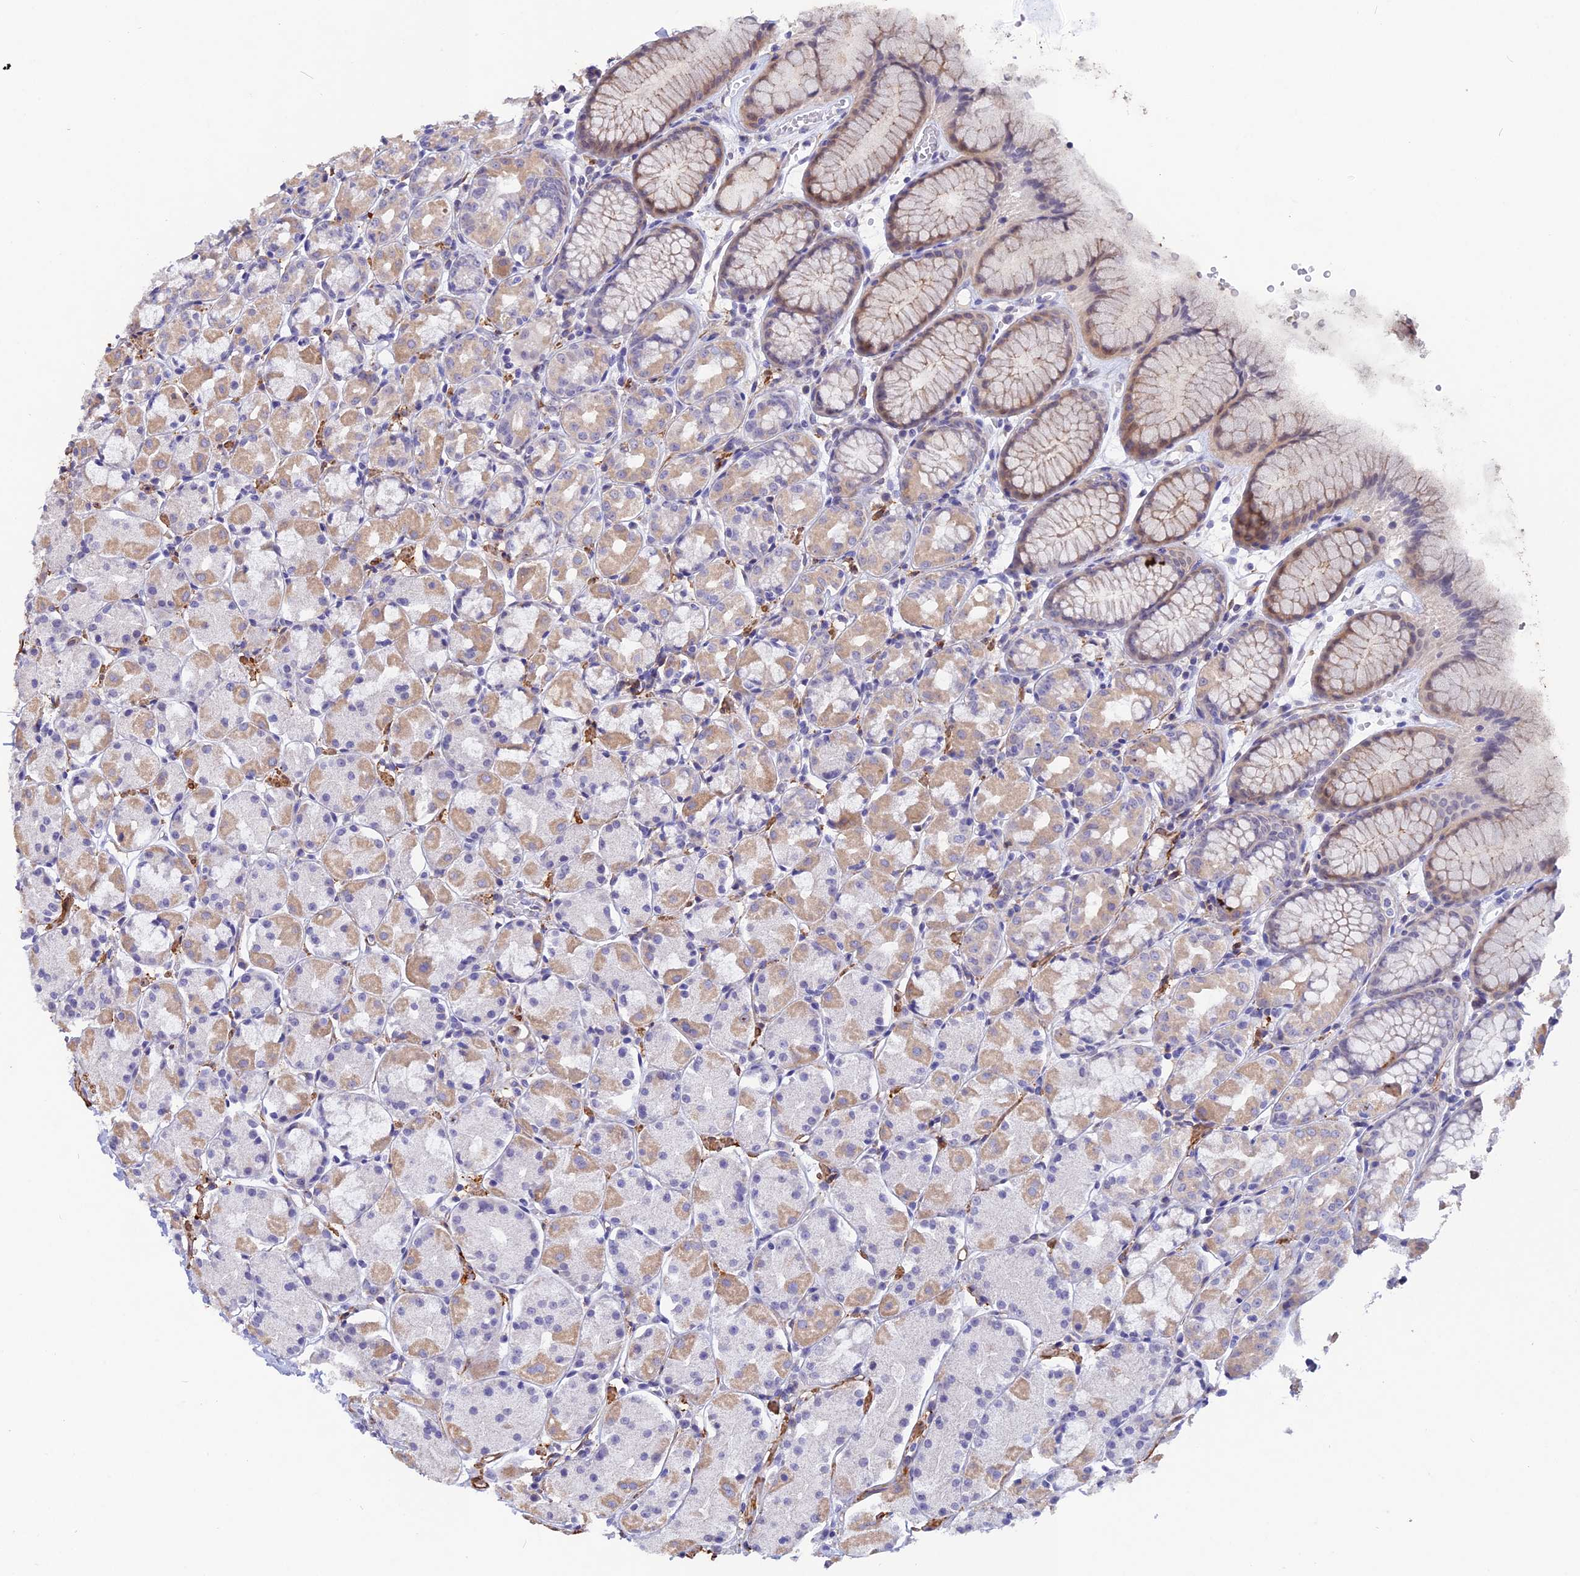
{"staining": {"intensity": "moderate", "quantity": "<25%", "location": "cytoplasmic/membranous"}, "tissue": "stomach", "cell_type": "Glandular cells", "image_type": "normal", "snomed": [{"axis": "morphology", "description": "Normal tissue, NOS"}, {"axis": "topography", "description": "Stomach, upper"}], "caption": "IHC of normal human stomach exhibits low levels of moderate cytoplasmic/membranous expression in approximately <25% of glandular cells. (Brightfield microscopy of DAB IHC at high magnification).", "gene": "CCDC154", "patient": {"sex": "male", "age": 47}}